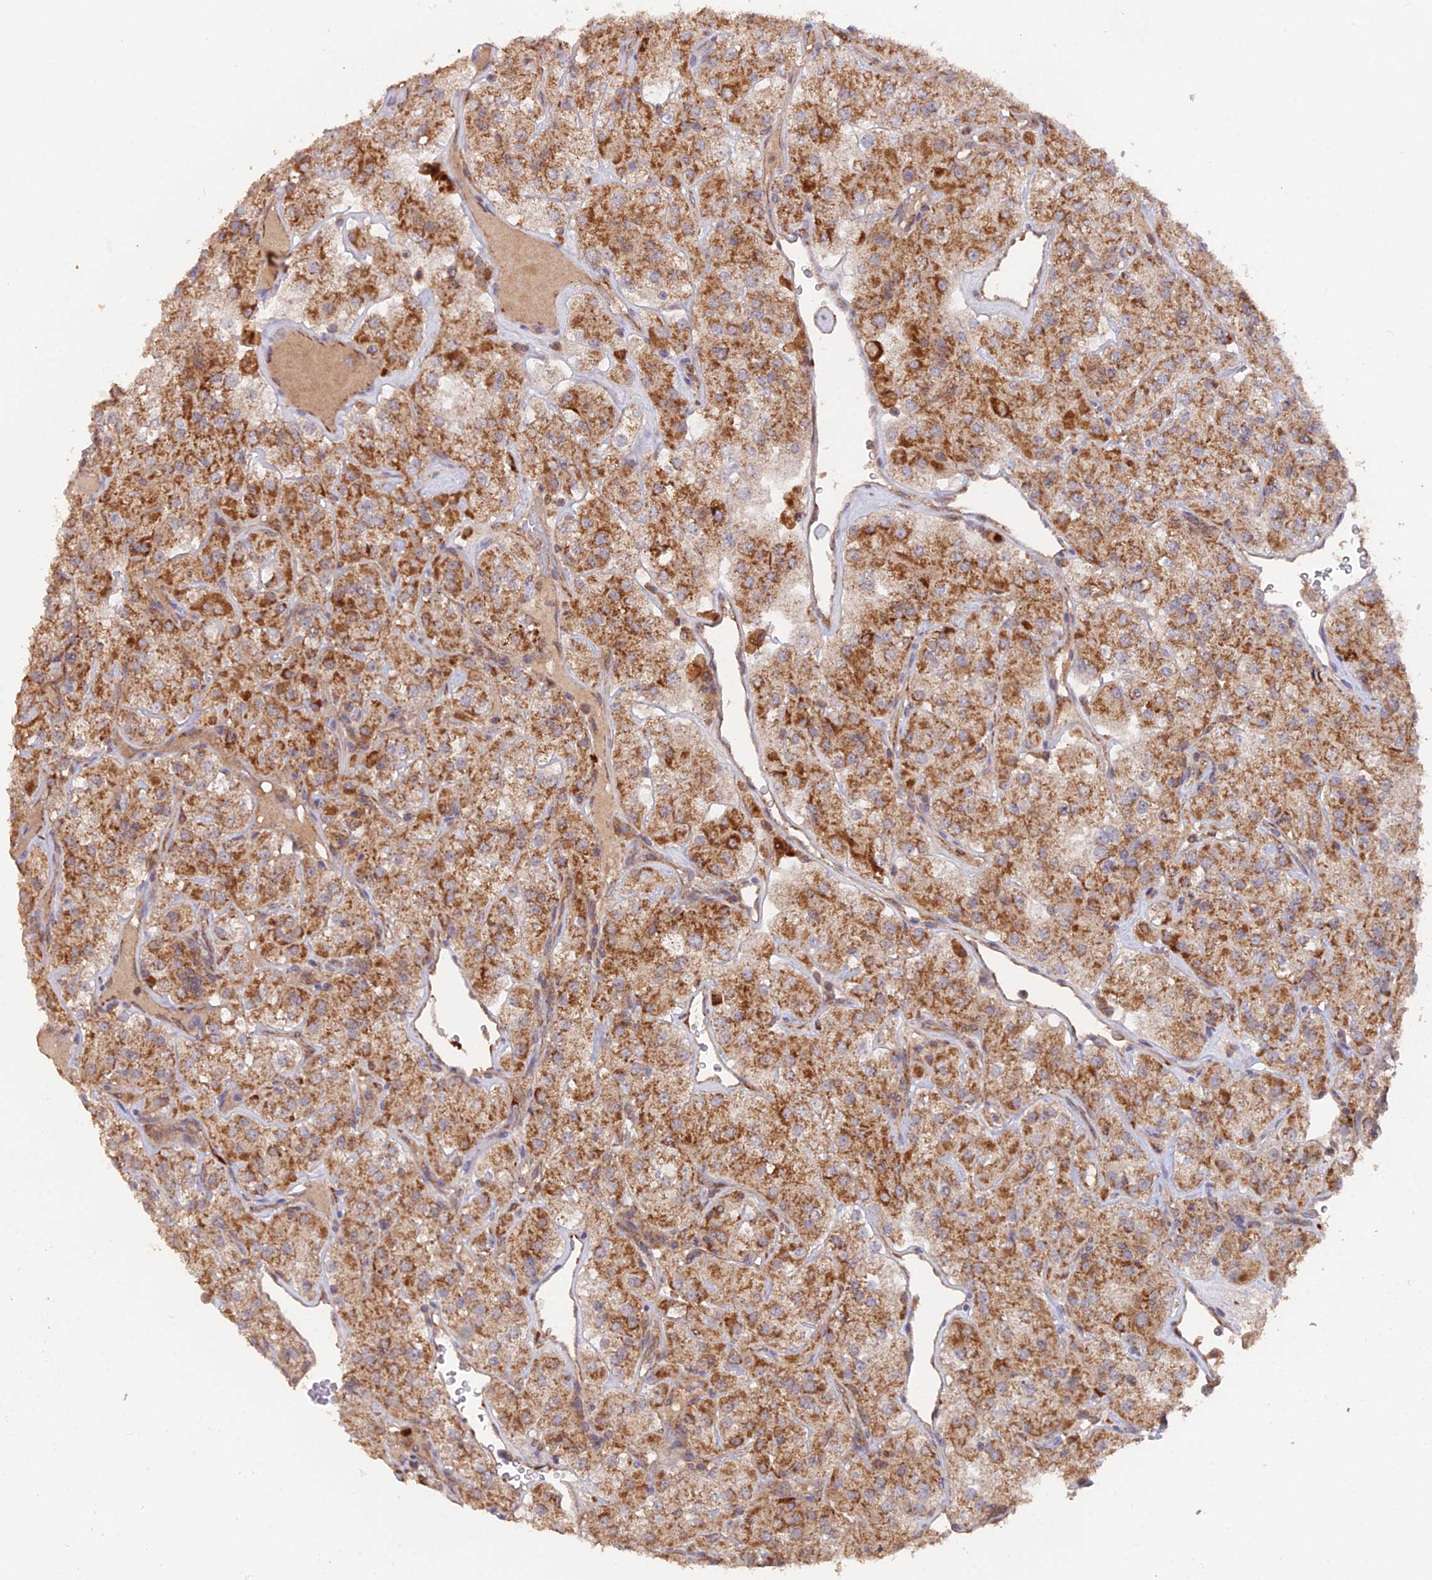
{"staining": {"intensity": "moderate", "quantity": ">75%", "location": "cytoplasmic/membranous"}, "tissue": "renal cancer", "cell_type": "Tumor cells", "image_type": "cancer", "snomed": [{"axis": "morphology", "description": "Adenocarcinoma, NOS"}, {"axis": "topography", "description": "Kidney"}], "caption": "Moderate cytoplasmic/membranous staining for a protein is seen in about >75% of tumor cells of renal adenocarcinoma using IHC.", "gene": "IFT22", "patient": {"sex": "male", "age": 77}}